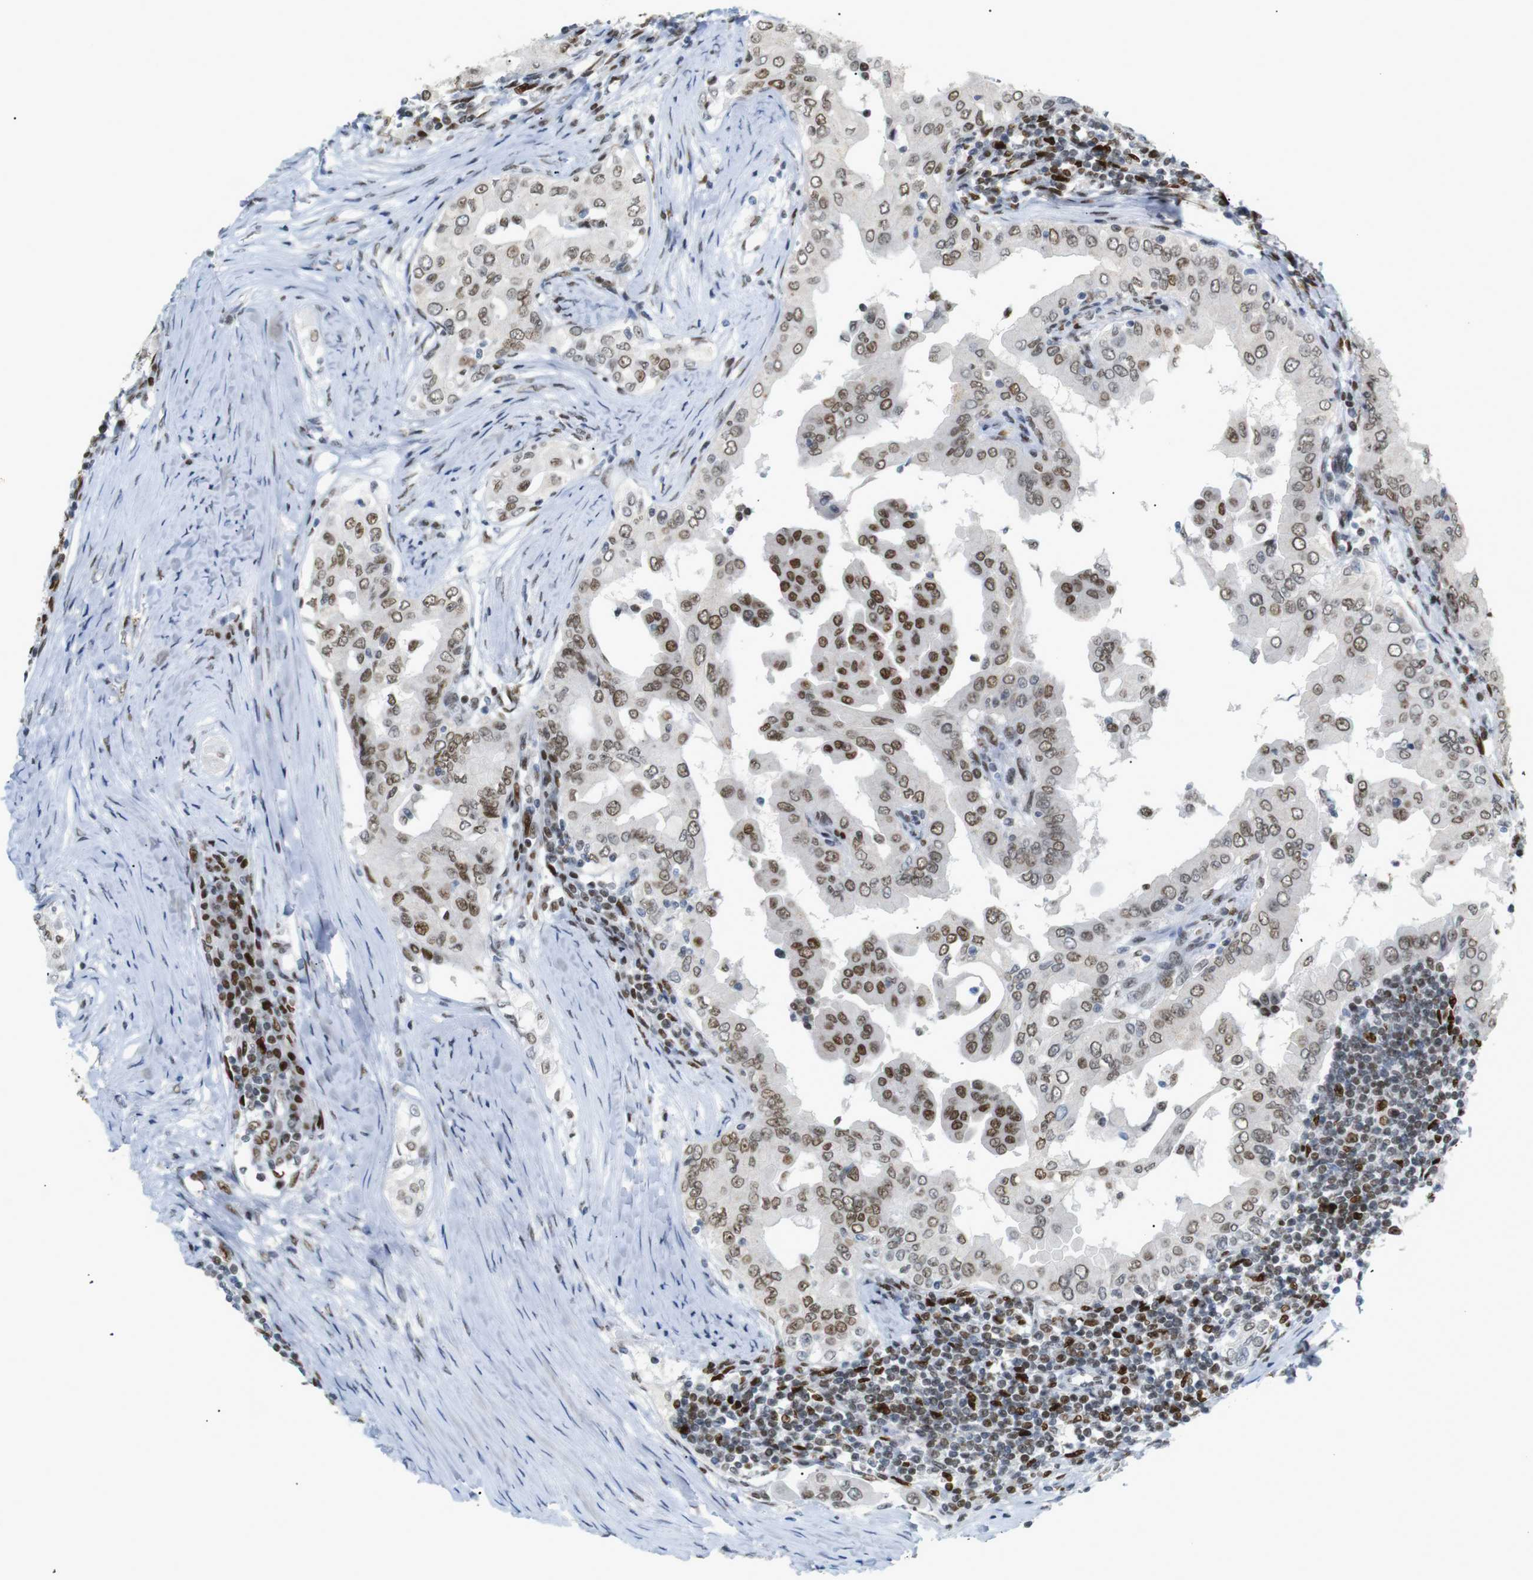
{"staining": {"intensity": "moderate", "quantity": ">75%", "location": "nuclear"}, "tissue": "thyroid cancer", "cell_type": "Tumor cells", "image_type": "cancer", "snomed": [{"axis": "morphology", "description": "Papillary adenocarcinoma, NOS"}, {"axis": "topography", "description": "Thyroid gland"}], "caption": "Approximately >75% of tumor cells in thyroid papillary adenocarcinoma show moderate nuclear protein staining as visualized by brown immunohistochemical staining.", "gene": "RIOX2", "patient": {"sex": "male", "age": 33}}